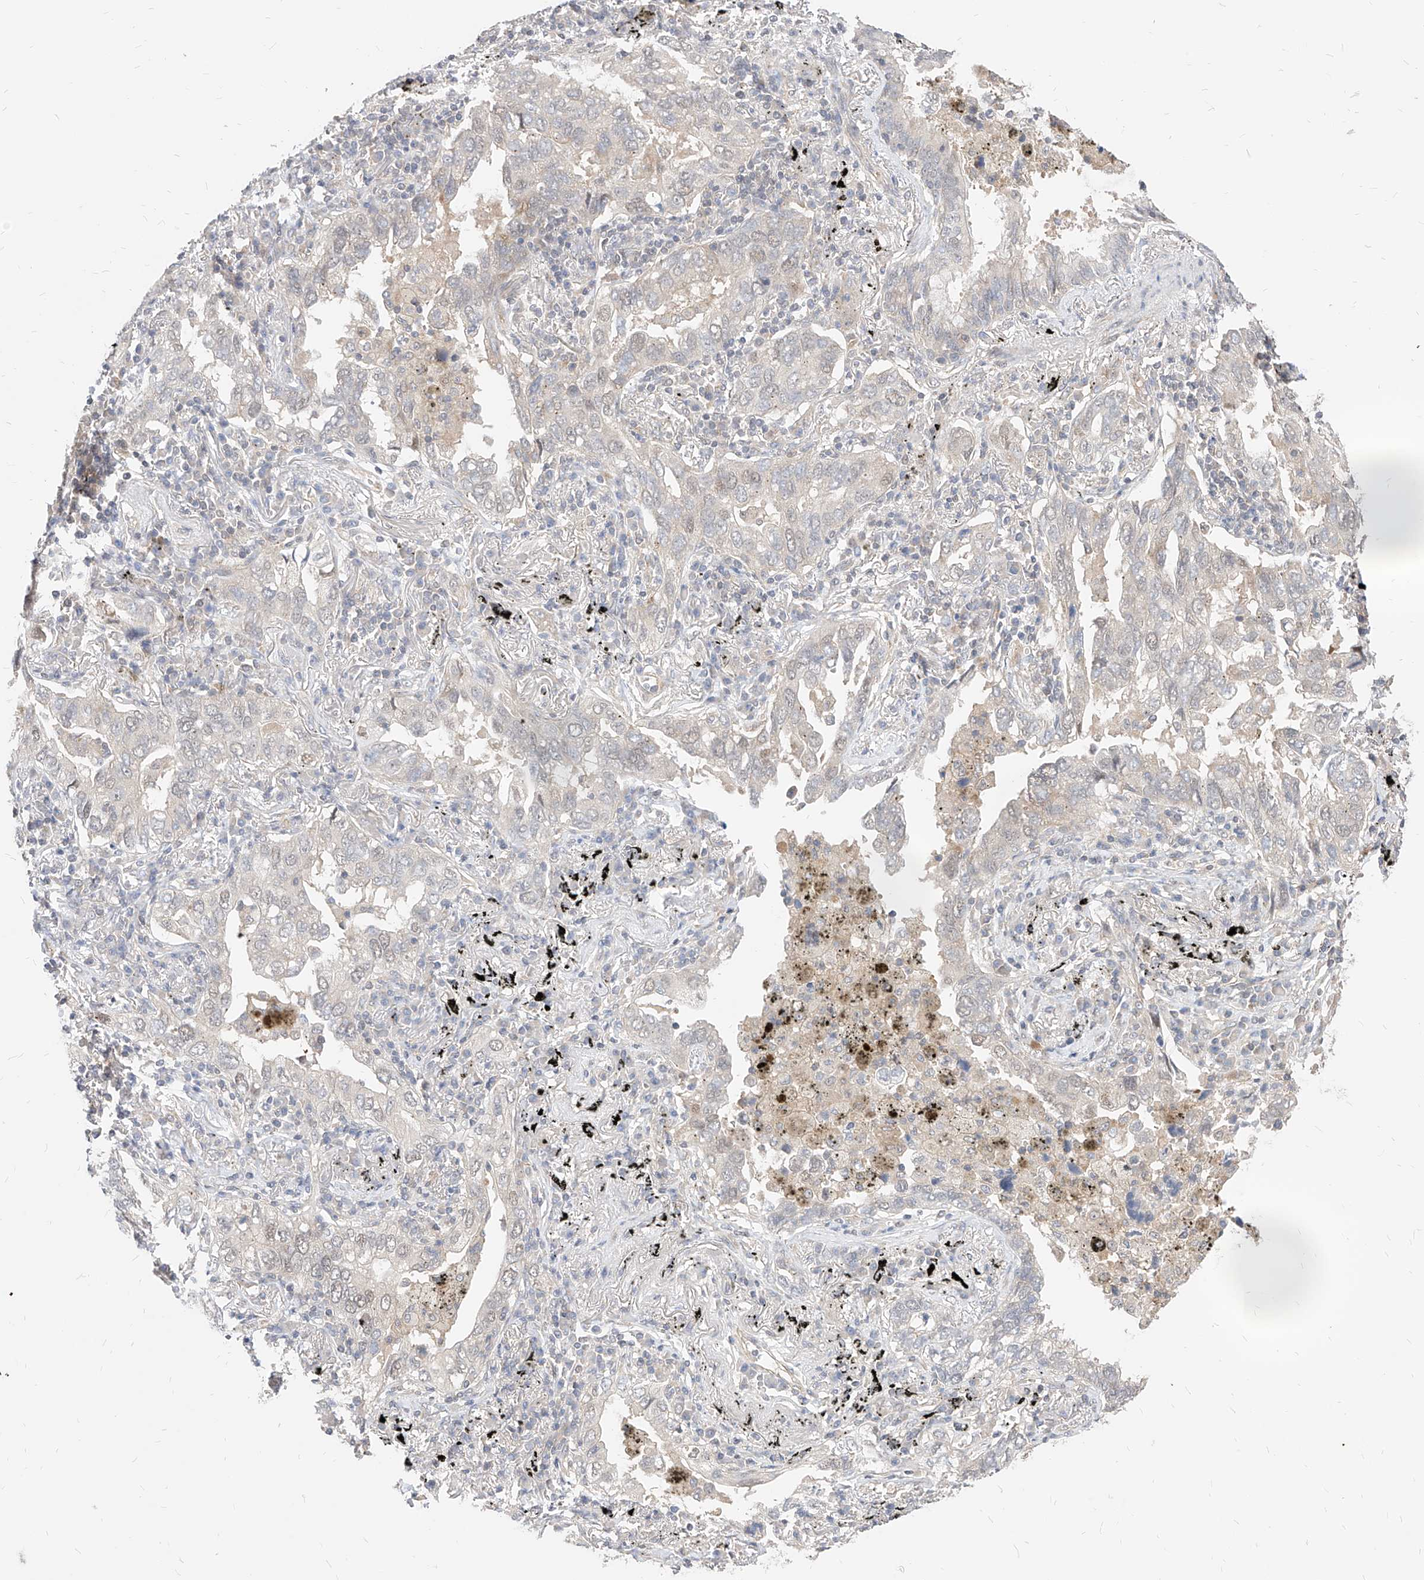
{"staining": {"intensity": "negative", "quantity": "none", "location": "none"}, "tissue": "lung cancer", "cell_type": "Tumor cells", "image_type": "cancer", "snomed": [{"axis": "morphology", "description": "Adenocarcinoma, NOS"}, {"axis": "topography", "description": "Lung"}], "caption": "Immunohistochemical staining of lung cancer (adenocarcinoma) displays no significant staining in tumor cells.", "gene": "TSNAX", "patient": {"sex": "male", "age": 65}}